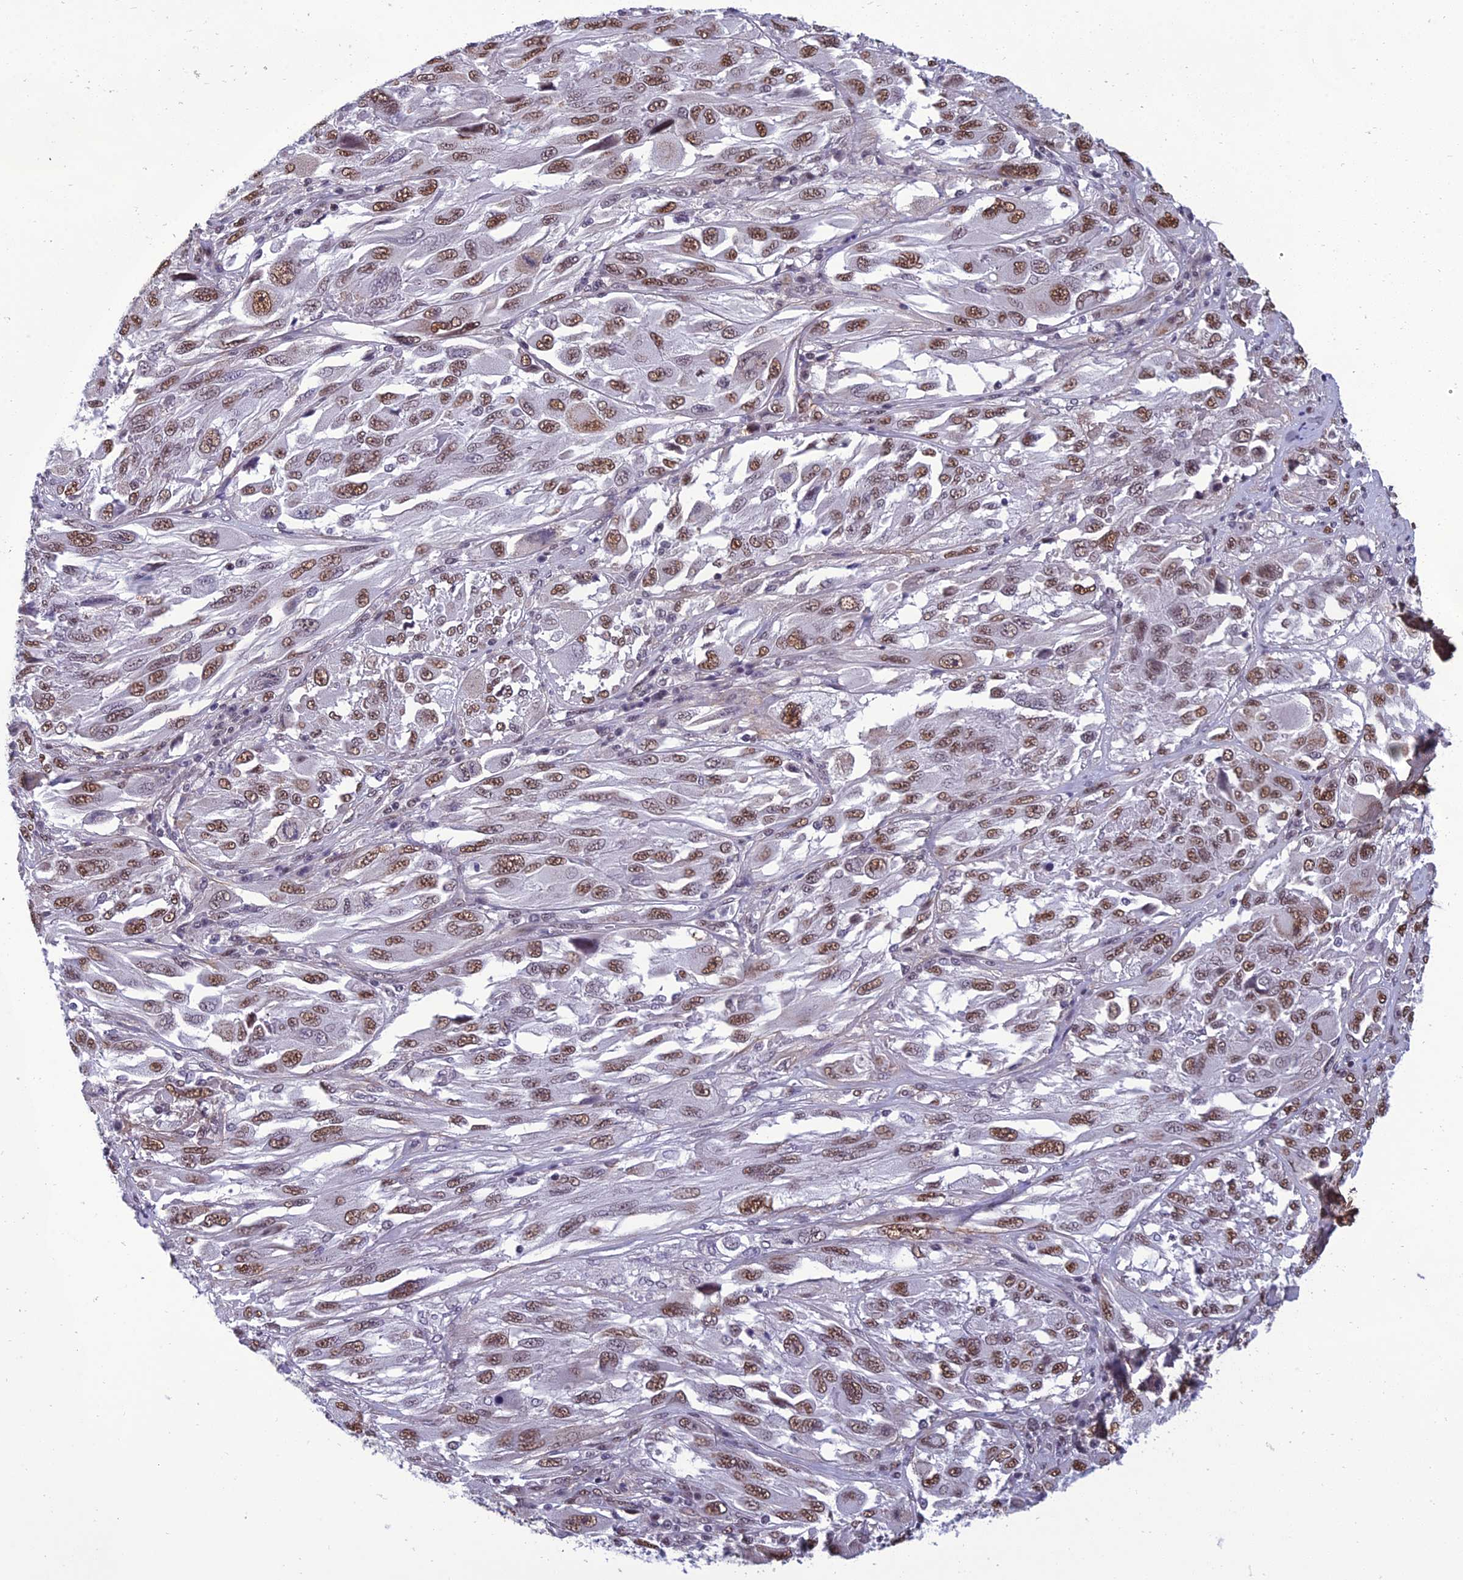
{"staining": {"intensity": "moderate", "quantity": ">75%", "location": "nuclear"}, "tissue": "melanoma", "cell_type": "Tumor cells", "image_type": "cancer", "snomed": [{"axis": "morphology", "description": "Malignant melanoma, NOS"}, {"axis": "topography", "description": "Skin"}], "caption": "Brown immunohistochemical staining in human malignant melanoma shows moderate nuclear positivity in about >75% of tumor cells.", "gene": "RSRC1", "patient": {"sex": "female", "age": 91}}